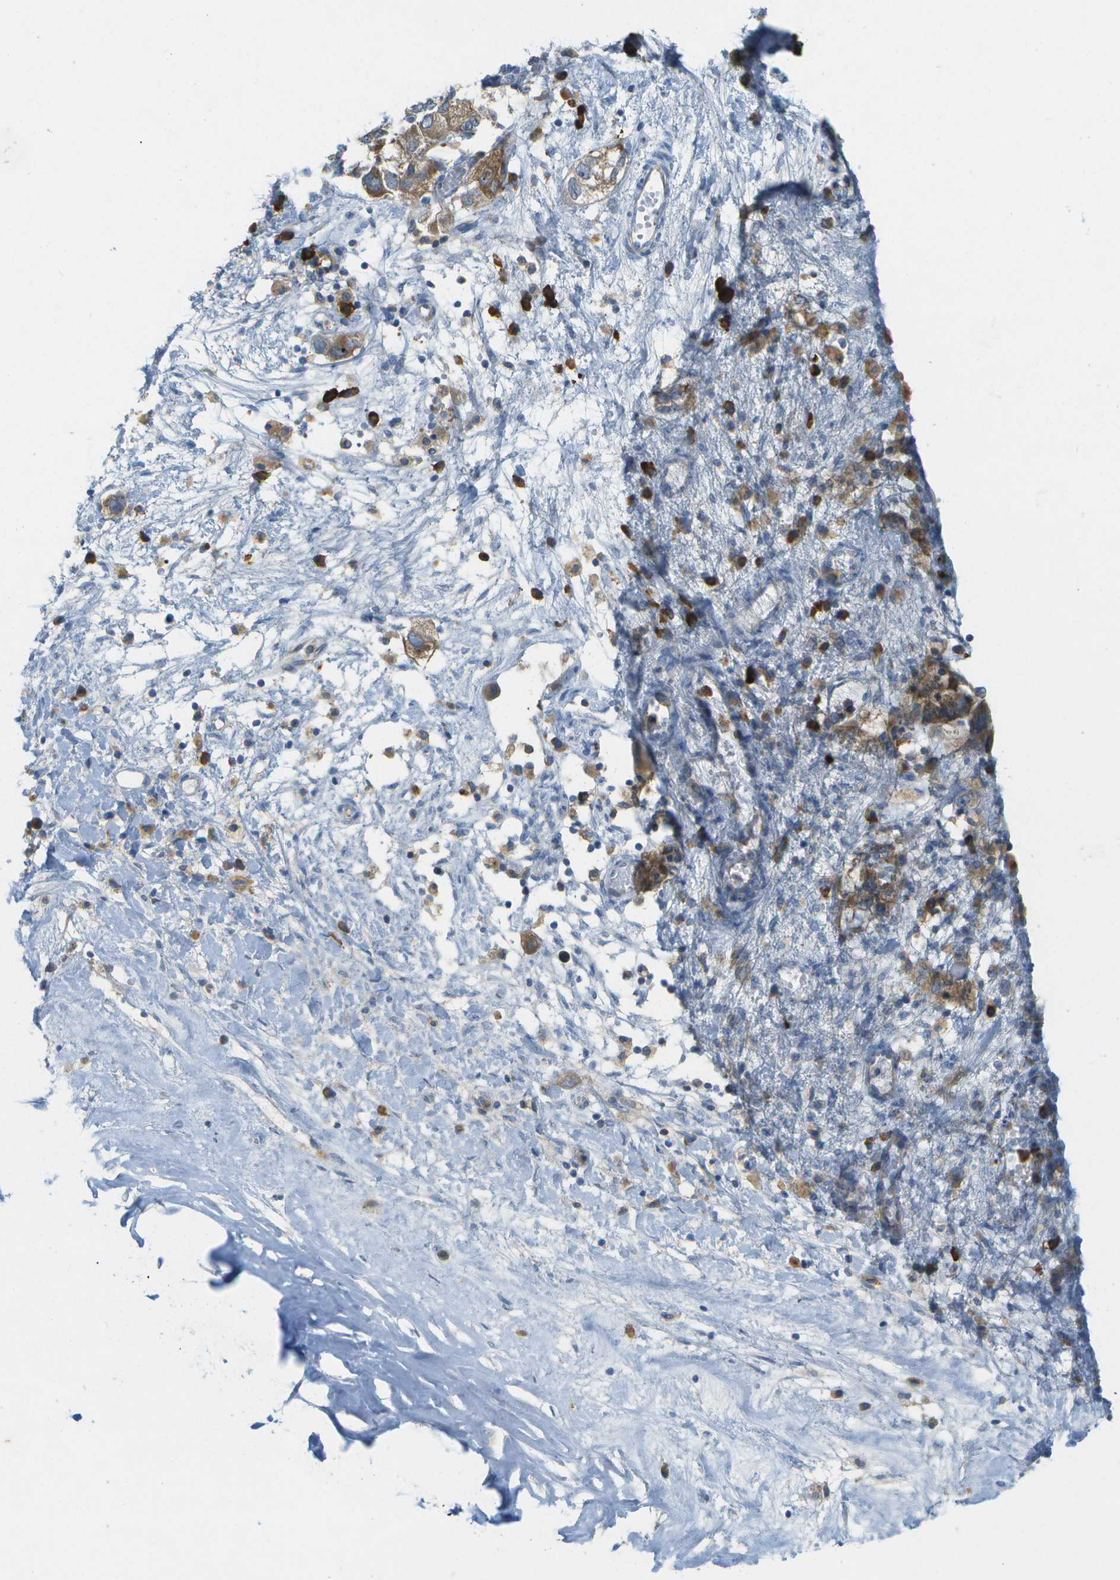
{"staining": {"intensity": "weak", "quantity": ">75%", "location": "cytoplasmic/membranous"}, "tissue": "ovarian cancer", "cell_type": "Tumor cells", "image_type": "cancer", "snomed": [{"axis": "morphology", "description": "Carcinoma, NOS"}, {"axis": "morphology", "description": "Cystadenocarcinoma, serous, NOS"}, {"axis": "topography", "description": "Ovary"}], "caption": "Human ovarian cancer (carcinoma) stained with a protein marker reveals weak staining in tumor cells.", "gene": "WNK2", "patient": {"sex": "female", "age": 69}}